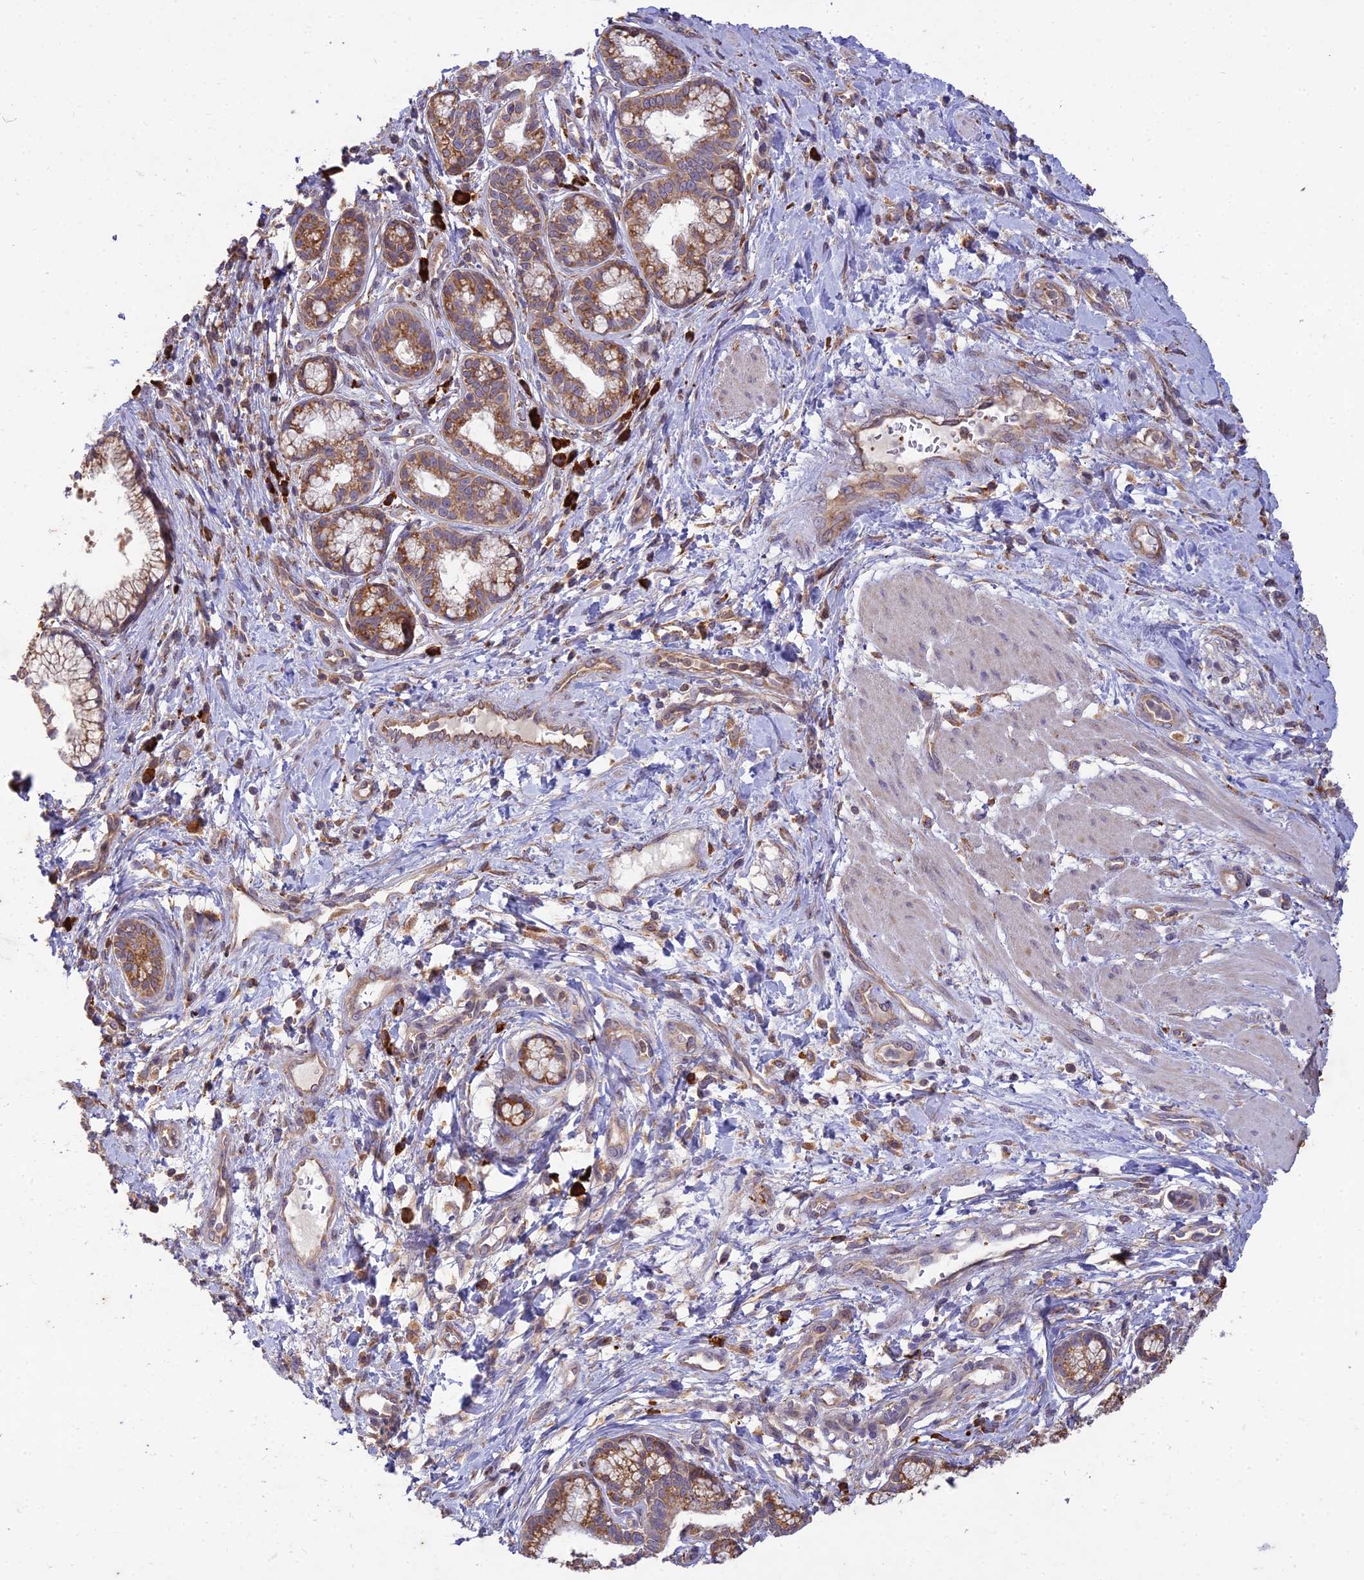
{"staining": {"intensity": "moderate", "quantity": ">75%", "location": "cytoplasmic/membranous"}, "tissue": "pancreatic cancer", "cell_type": "Tumor cells", "image_type": "cancer", "snomed": [{"axis": "morphology", "description": "Adenocarcinoma, NOS"}, {"axis": "topography", "description": "Pancreas"}], "caption": "Immunohistochemistry (IHC) micrograph of pancreatic cancer (adenocarcinoma) stained for a protein (brown), which demonstrates medium levels of moderate cytoplasmic/membranous positivity in approximately >75% of tumor cells.", "gene": "NXNL2", "patient": {"sex": "male", "age": 72}}